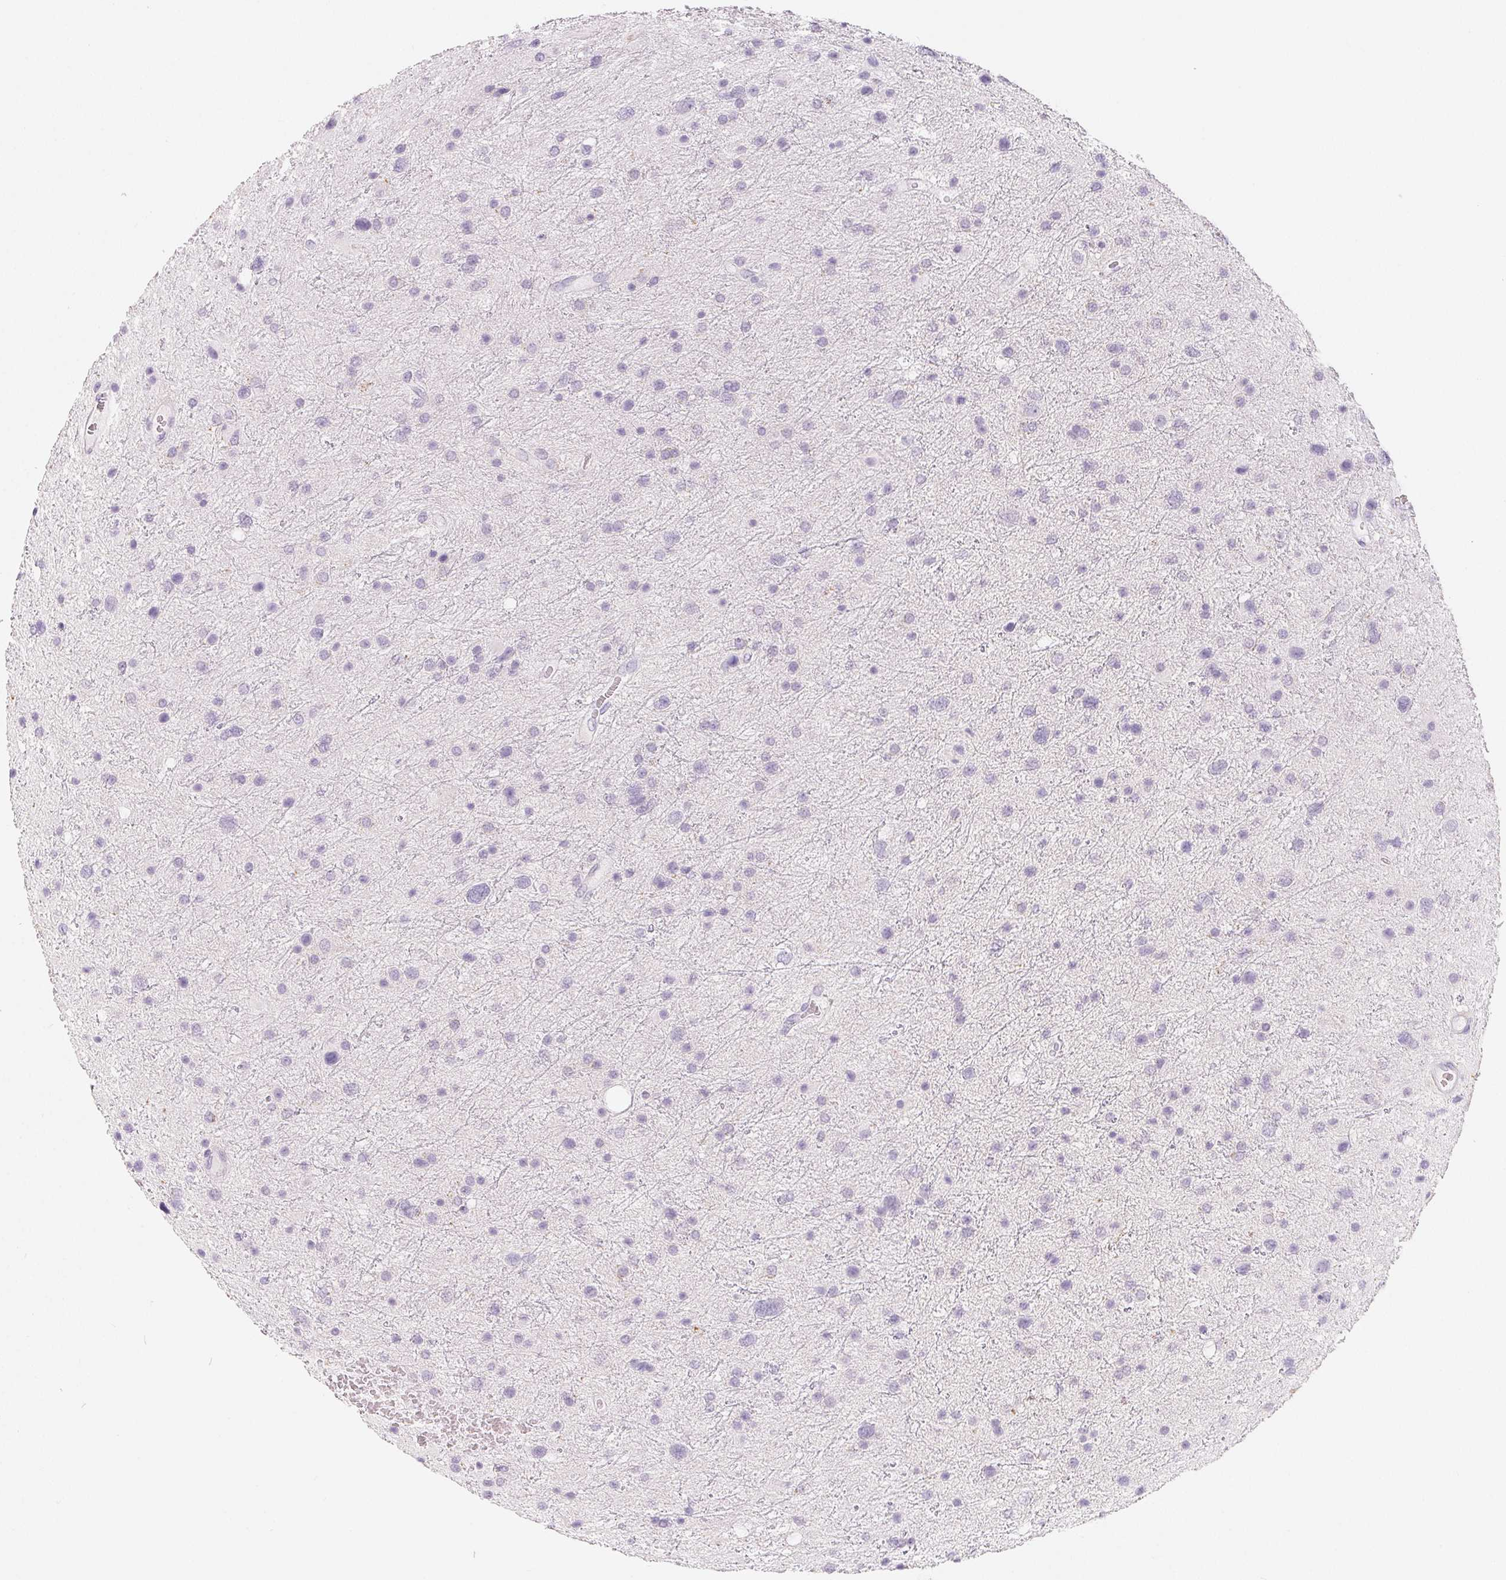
{"staining": {"intensity": "negative", "quantity": "none", "location": "none"}, "tissue": "glioma", "cell_type": "Tumor cells", "image_type": "cancer", "snomed": [{"axis": "morphology", "description": "Glioma, malignant, Low grade"}, {"axis": "topography", "description": "Brain"}], "caption": "Photomicrograph shows no significant protein staining in tumor cells of glioma. (Stains: DAB (3,3'-diaminobenzidine) immunohistochemistry (IHC) with hematoxylin counter stain, Microscopy: brightfield microscopy at high magnification).", "gene": "SPACA5B", "patient": {"sex": "female", "age": 32}}